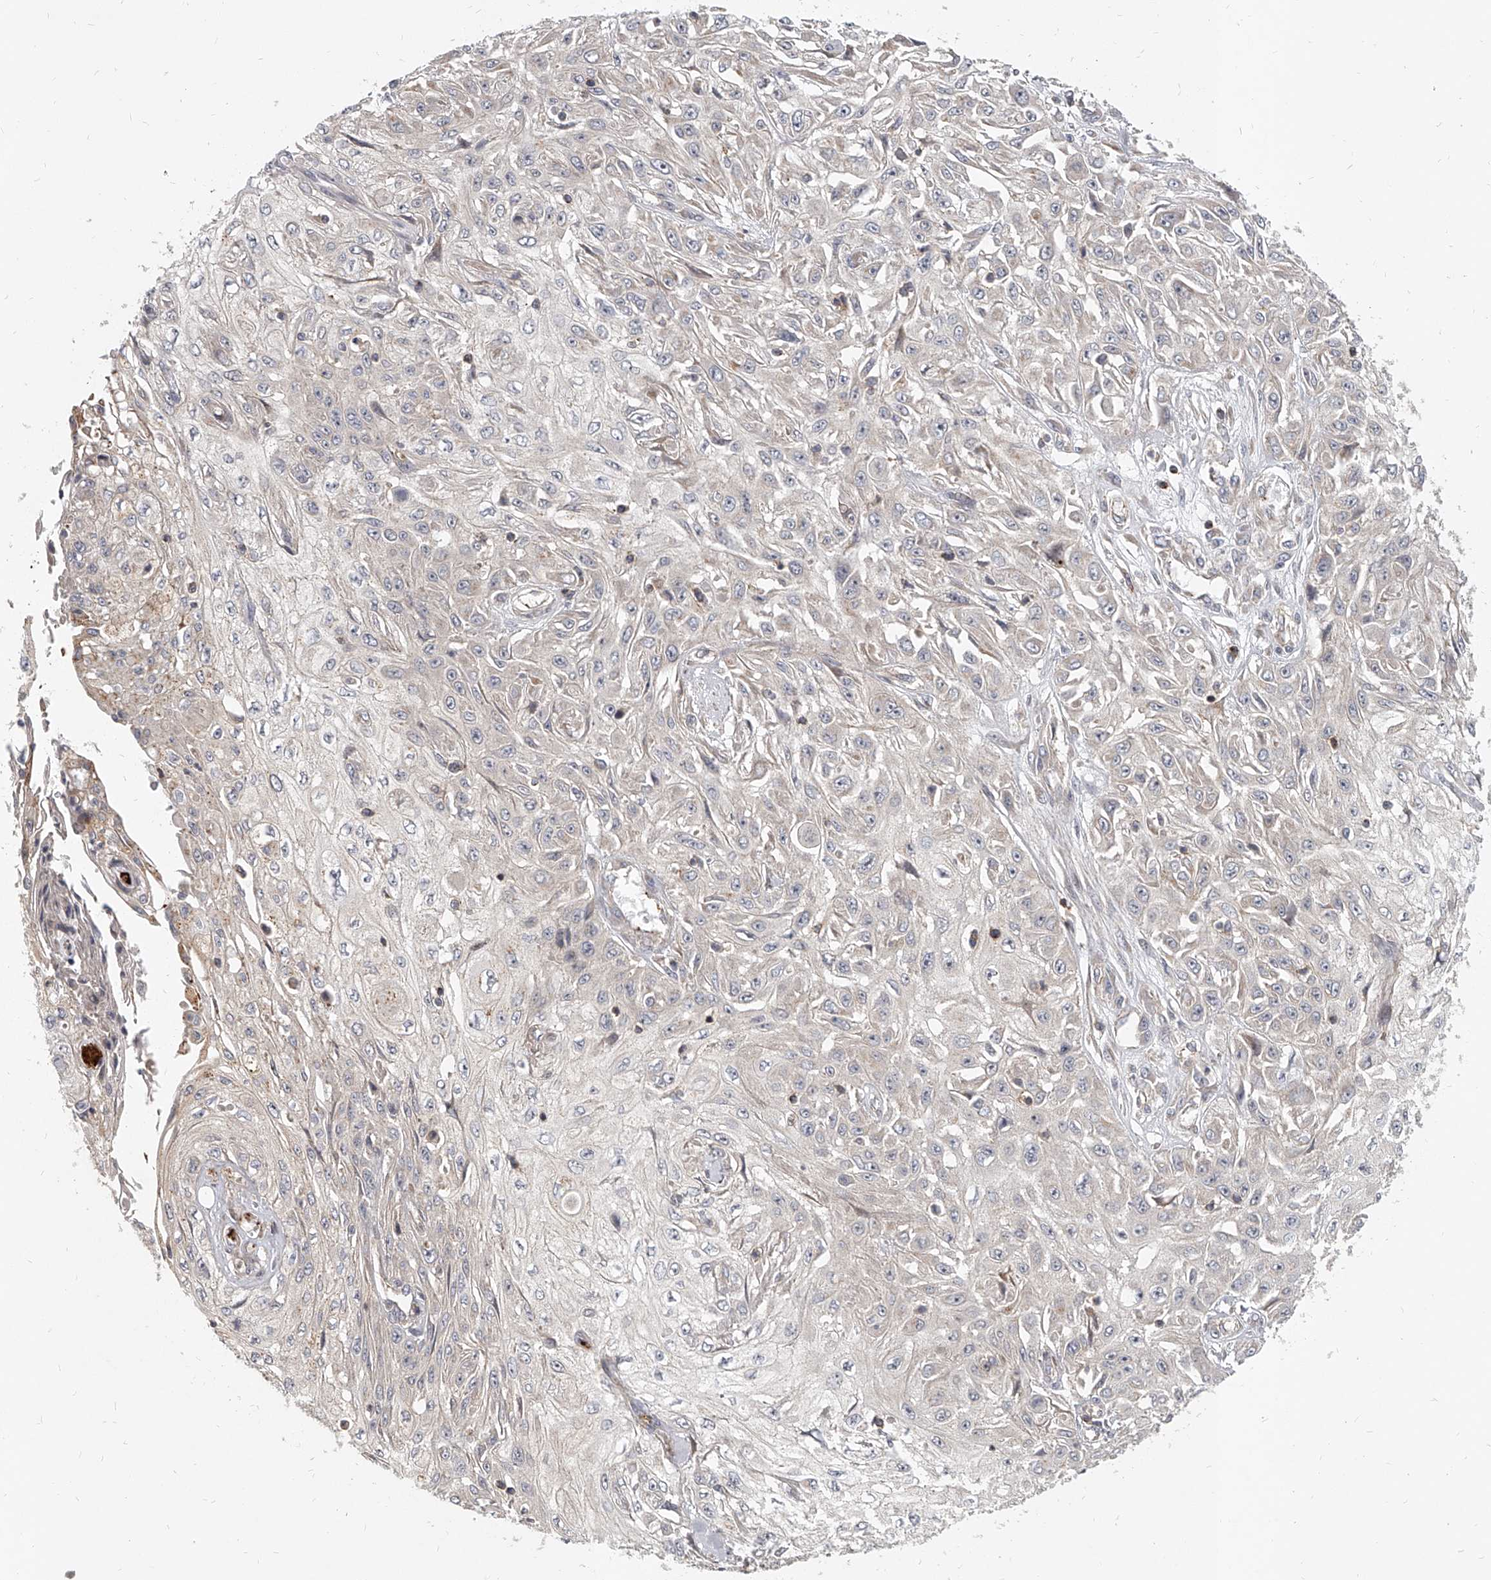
{"staining": {"intensity": "negative", "quantity": "none", "location": "none"}, "tissue": "skin cancer", "cell_type": "Tumor cells", "image_type": "cancer", "snomed": [{"axis": "morphology", "description": "Squamous cell carcinoma, NOS"}, {"axis": "morphology", "description": "Squamous cell carcinoma, metastatic, NOS"}, {"axis": "topography", "description": "Skin"}, {"axis": "topography", "description": "Lymph node"}], "caption": "IHC micrograph of skin cancer stained for a protein (brown), which demonstrates no staining in tumor cells.", "gene": "SLC37A1", "patient": {"sex": "male", "age": 75}}